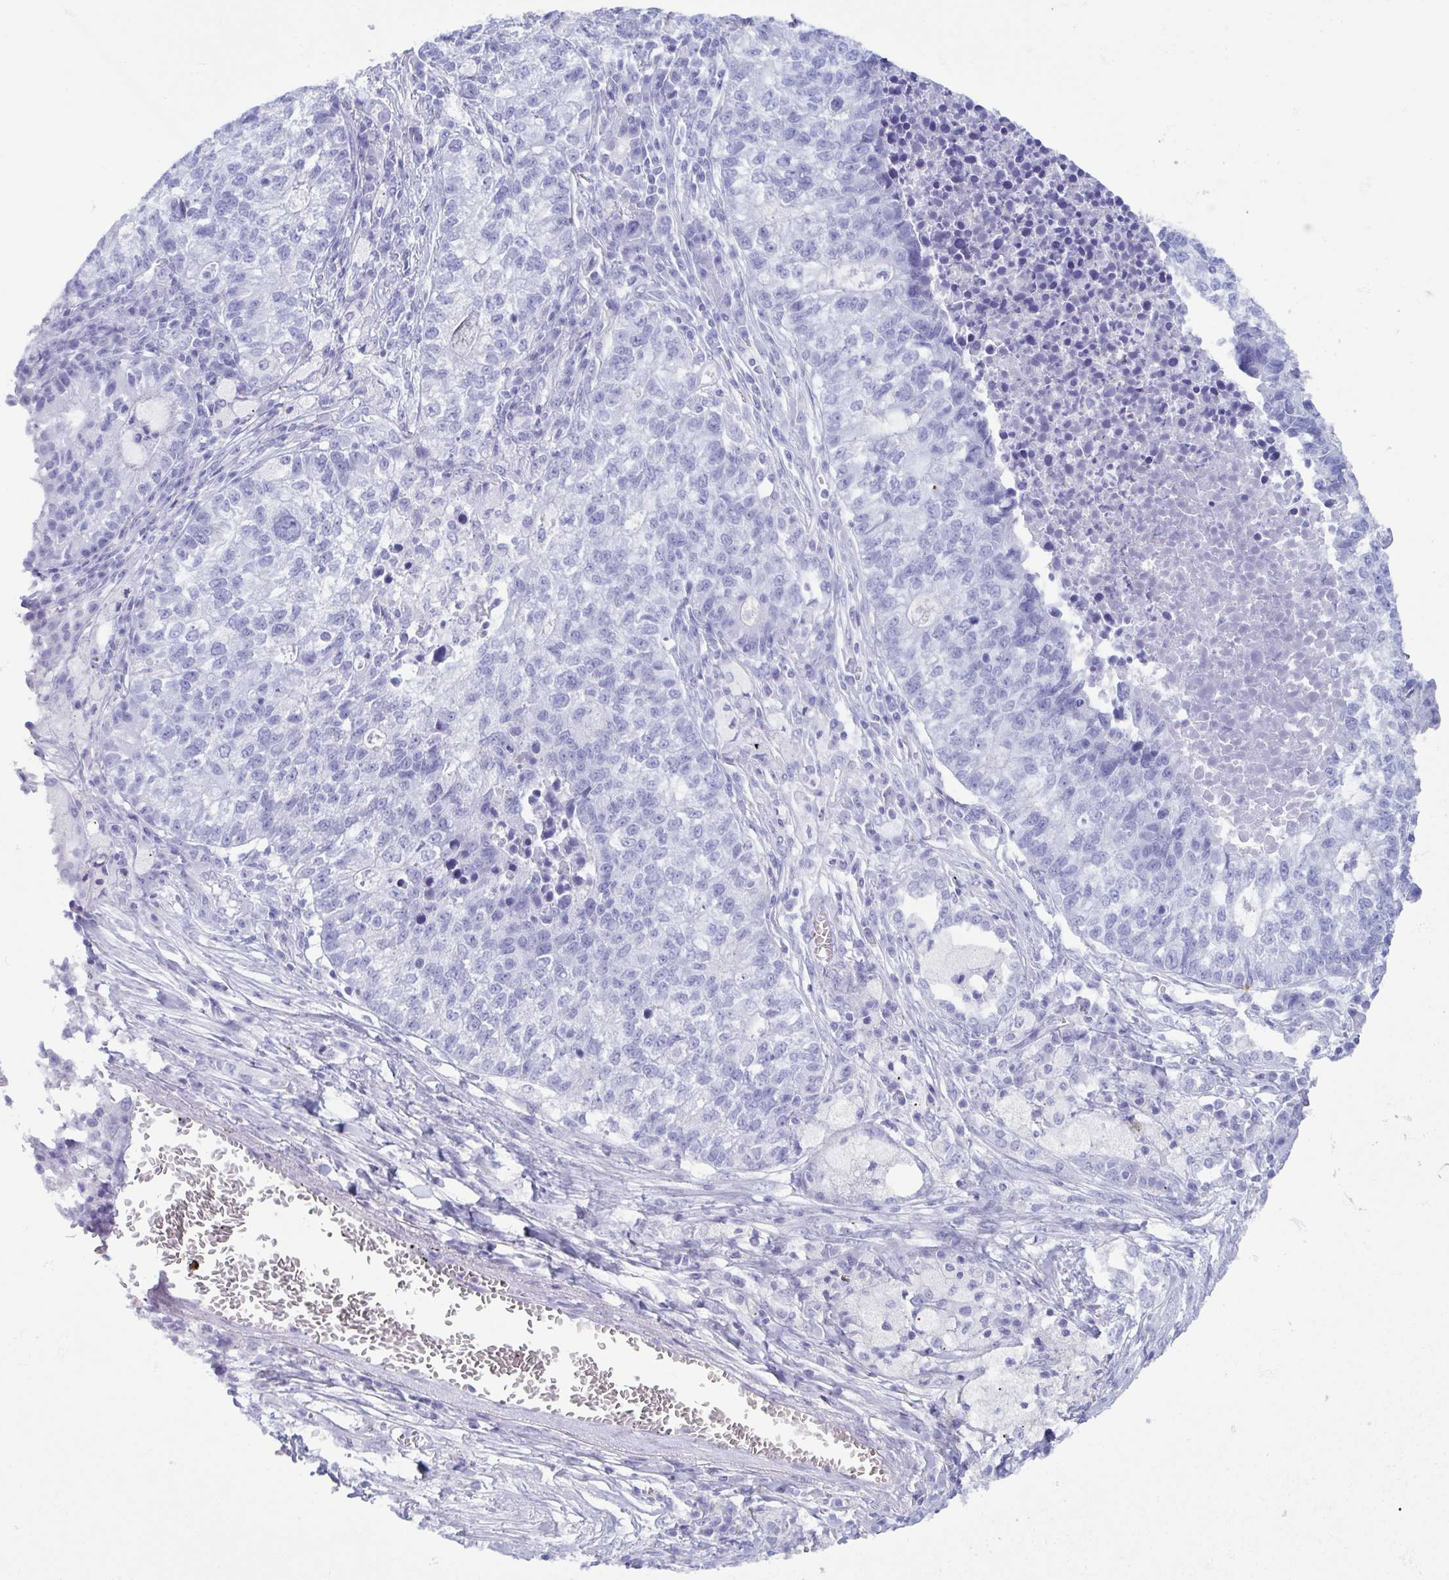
{"staining": {"intensity": "negative", "quantity": "none", "location": "none"}, "tissue": "lung cancer", "cell_type": "Tumor cells", "image_type": "cancer", "snomed": [{"axis": "morphology", "description": "Adenocarcinoma, NOS"}, {"axis": "topography", "description": "Lung"}], "caption": "DAB immunohistochemical staining of adenocarcinoma (lung) reveals no significant expression in tumor cells.", "gene": "LTF", "patient": {"sex": "male", "age": 57}}